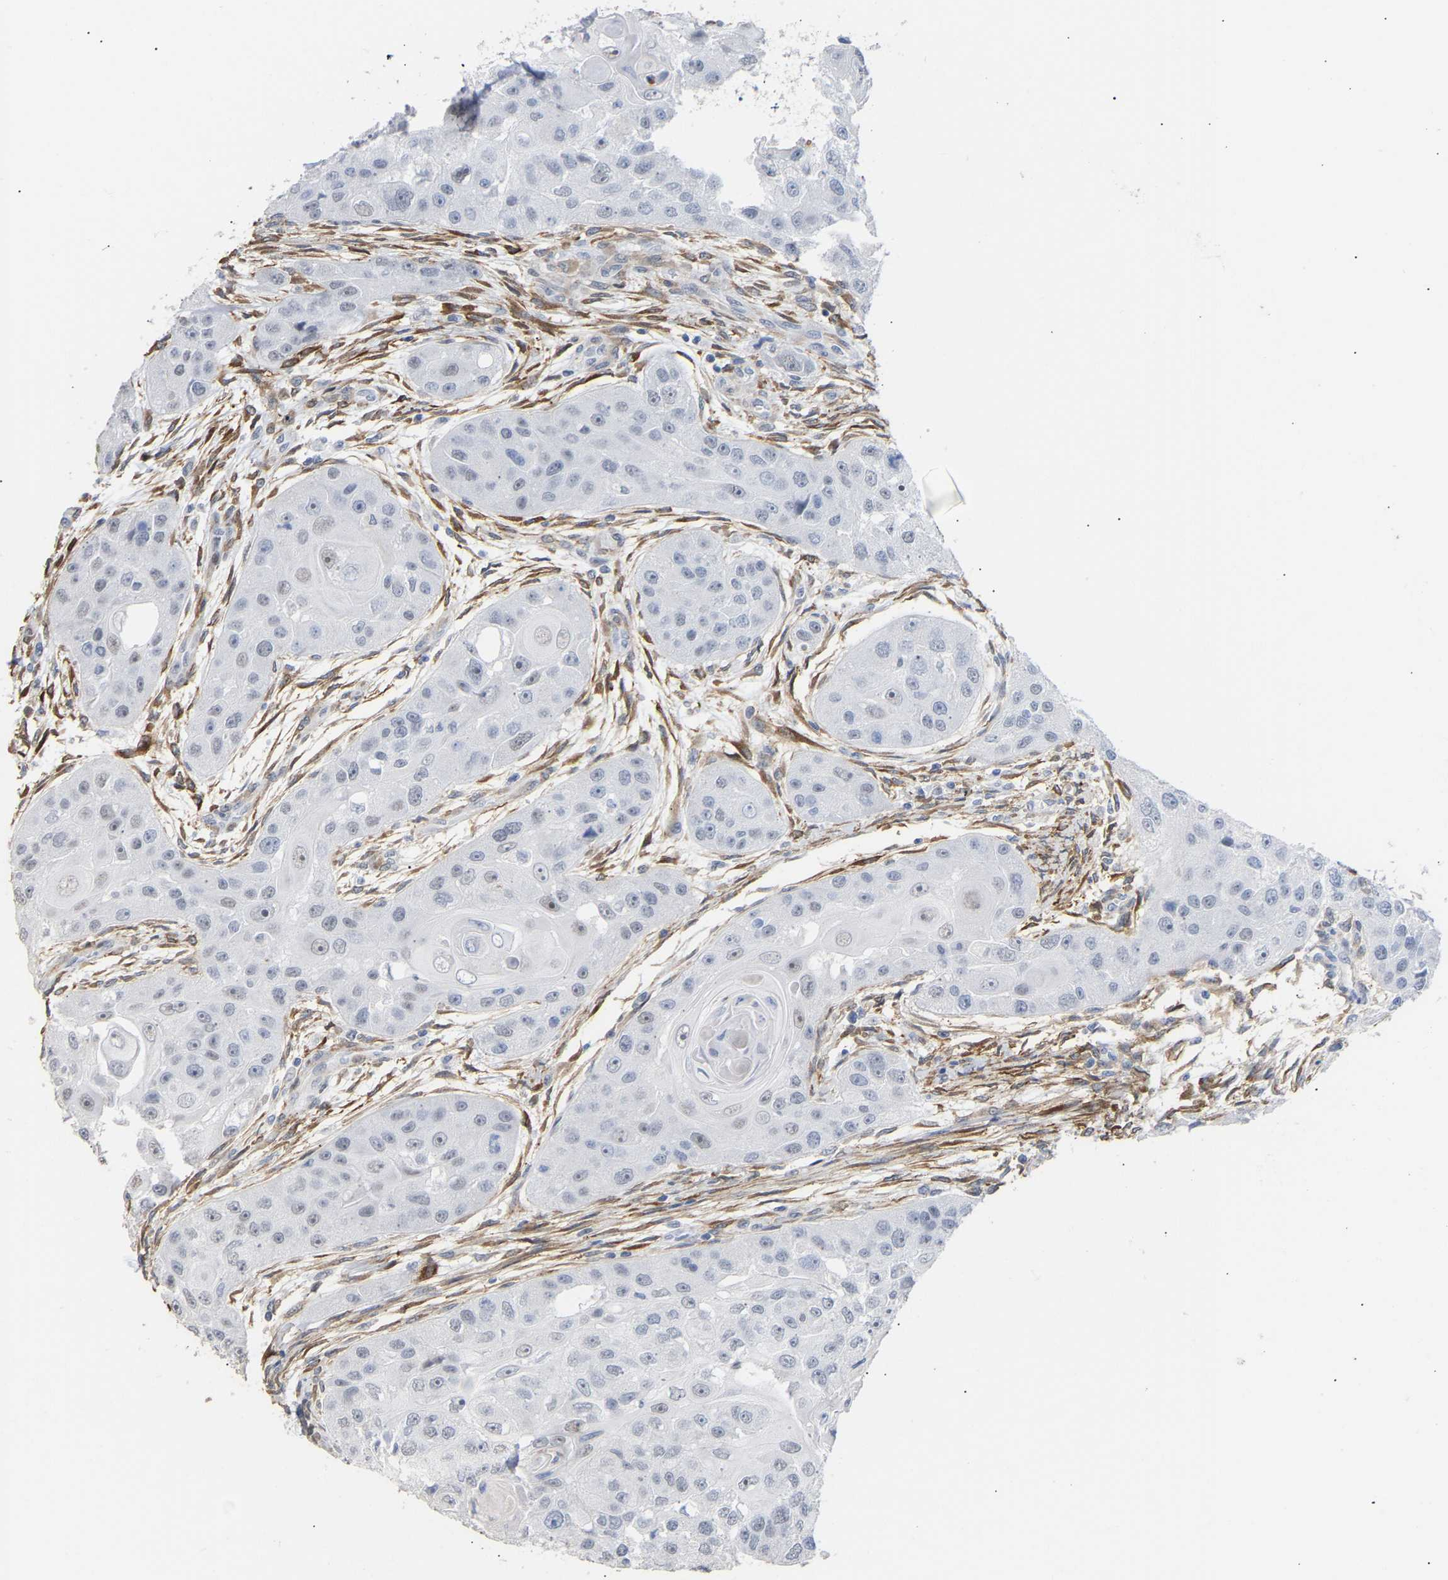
{"staining": {"intensity": "negative", "quantity": "none", "location": "none"}, "tissue": "head and neck cancer", "cell_type": "Tumor cells", "image_type": "cancer", "snomed": [{"axis": "morphology", "description": "Normal tissue, NOS"}, {"axis": "morphology", "description": "Squamous cell carcinoma, NOS"}, {"axis": "topography", "description": "Skeletal muscle"}, {"axis": "topography", "description": "Head-Neck"}], "caption": "Immunohistochemistry (IHC) micrograph of human head and neck squamous cell carcinoma stained for a protein (brown), which displays no staining in tumor cells.", "gene": "AMPH", "patient": {"sex": "male", "age": 51}}